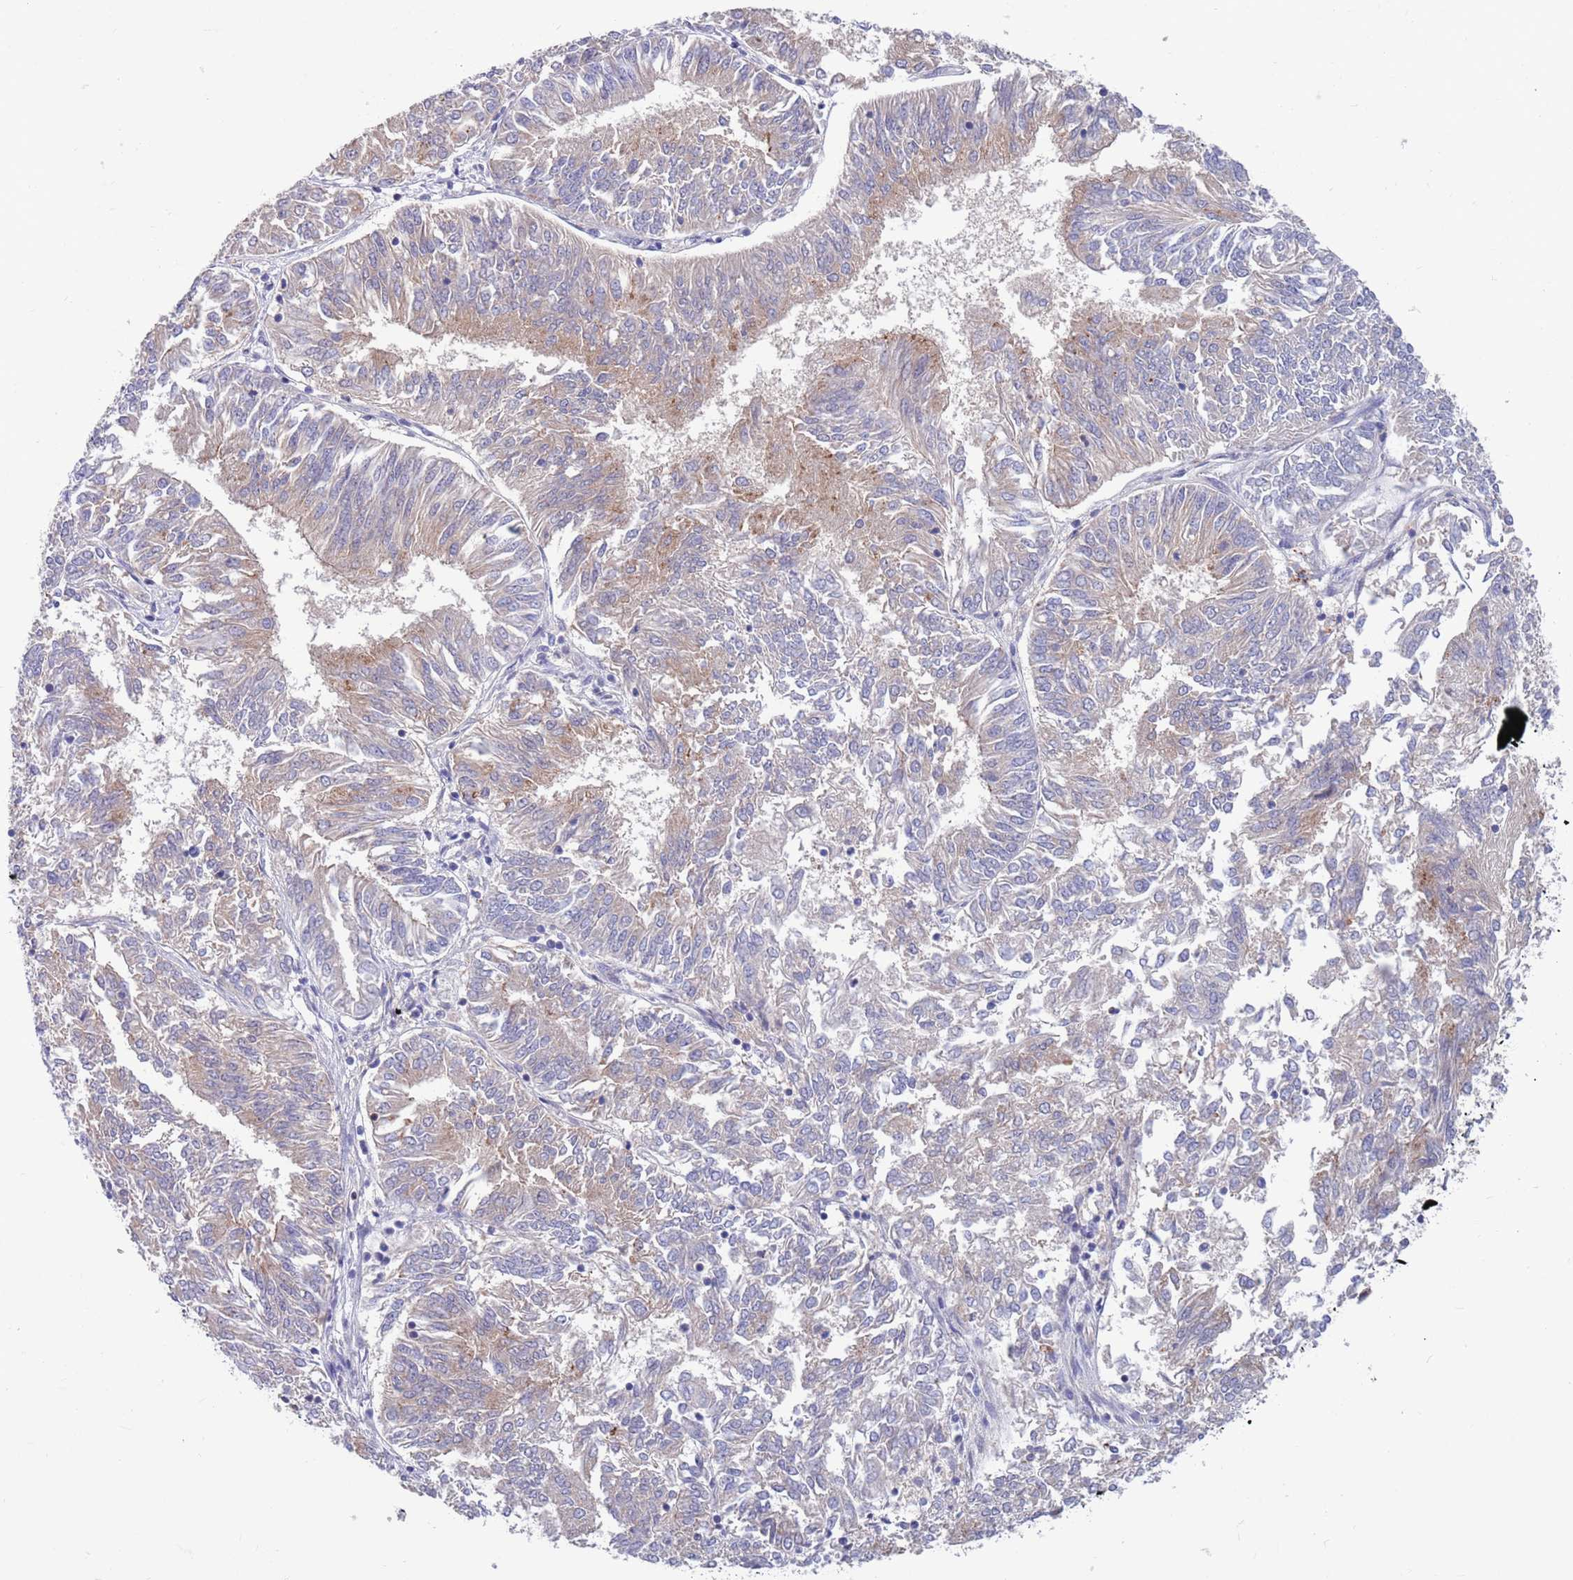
{"staining": {"intensity": "weak", "quantity": "<25%", "location": "cytoplasmic/membranous"}, "tissue": "endometrial cancer", "cell_type": "Tumor cells", "image_type": "cancer", "snomed": [{"axis": "morphology", "description": "Adenocarcinoma, NOS"}, {"axis": "topography", "description": "Endometrium"}], "caption": "Human endometrial cancer stained for a protein using IHC reveals no positivity in tumor cells.", "gene": "KLHL29", "patient": {"sex": "female", "age": 58}}